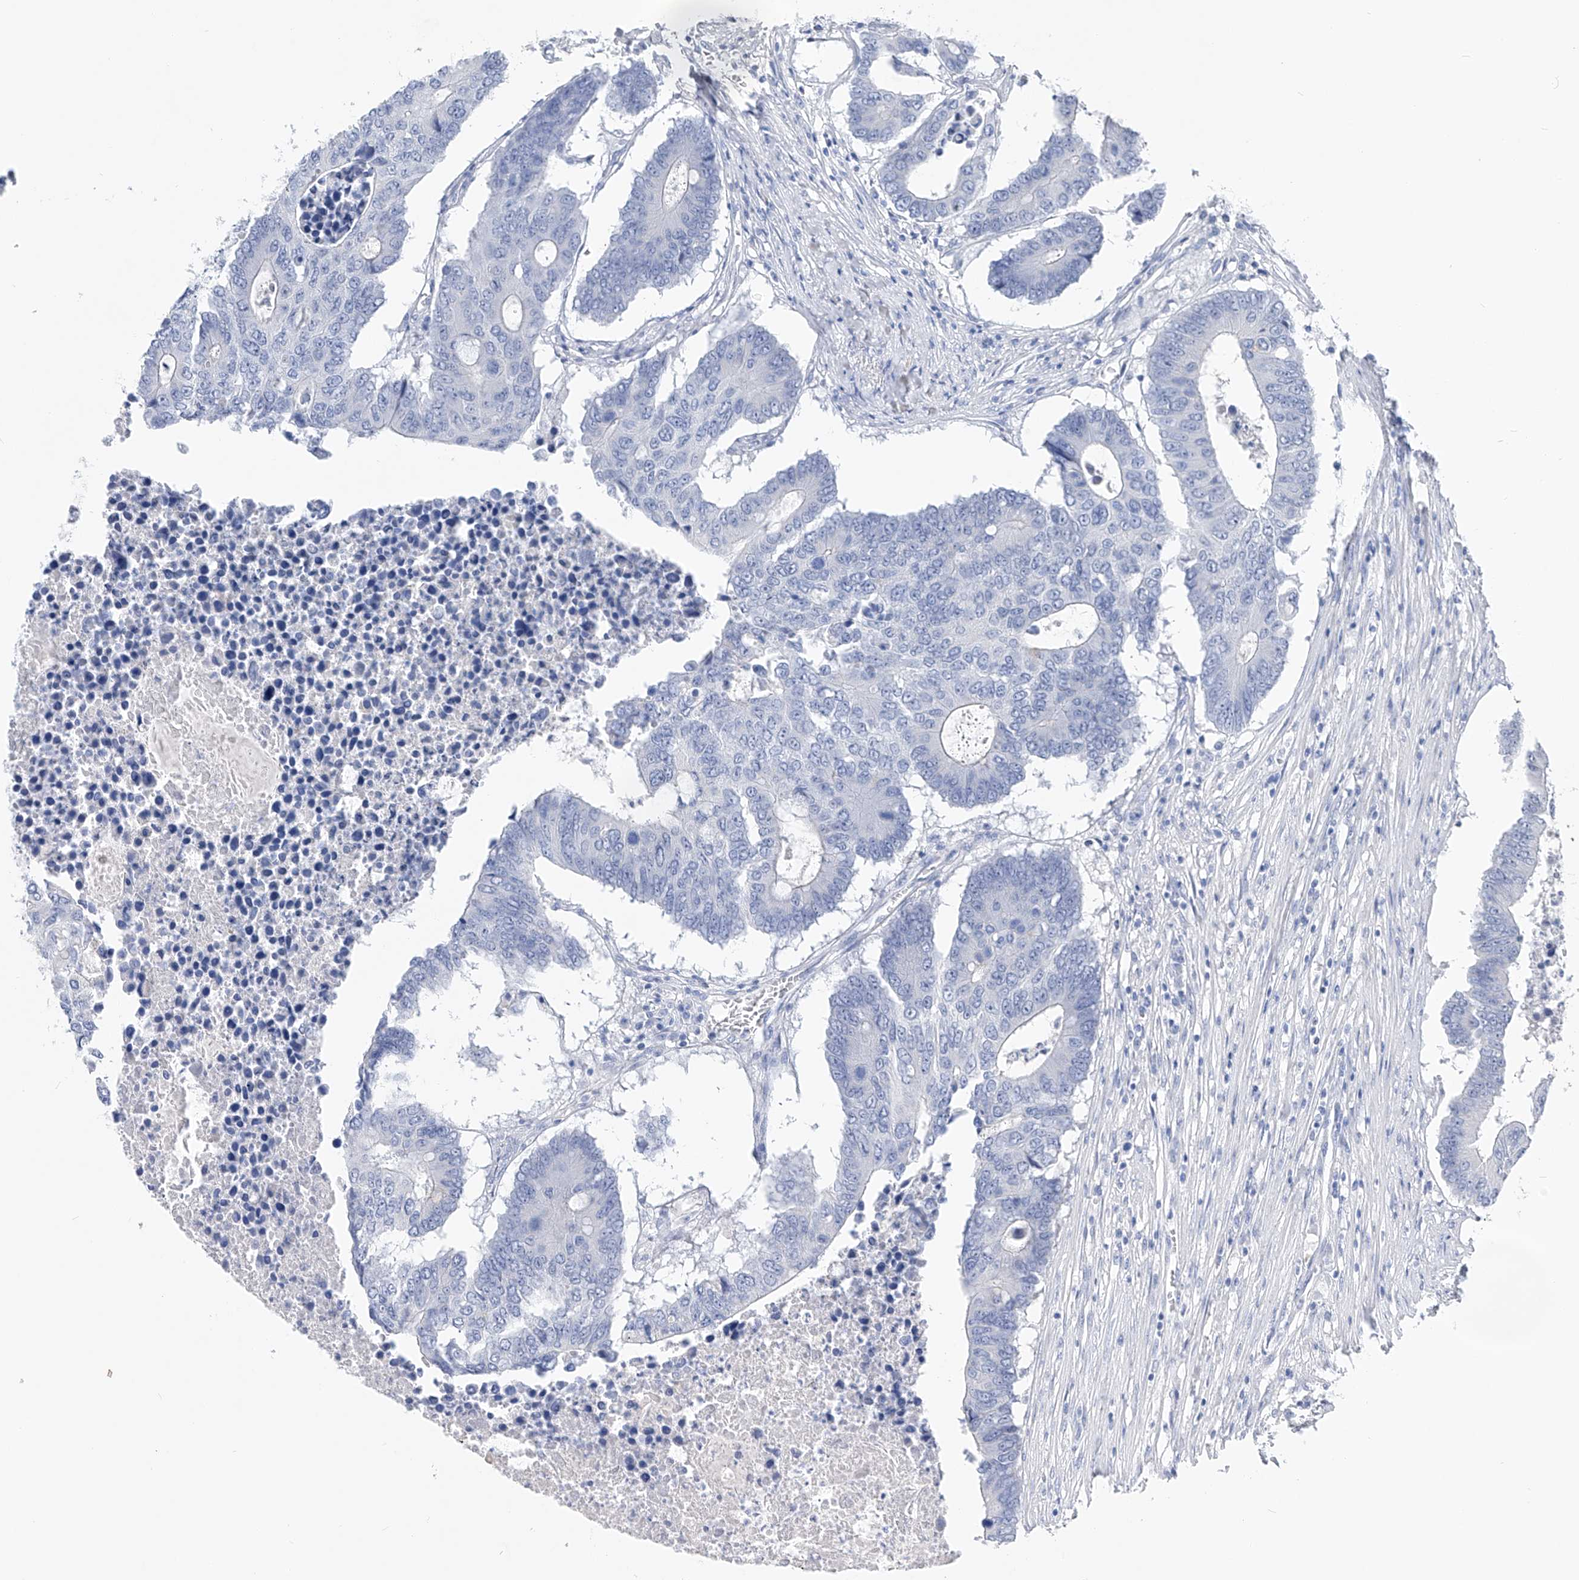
{"staining": {"intensity": "negative", "quantity": "none", "location": "none"}, "tissue": "colorectal cancer", "cell_type": "Tumor cells", "image_type": "cancer", "snomed": [{"axis": "morphology", "description": "Adenocarcinoma, NOS"}, {"axis": "topography", "description": "Colon"}], "caption": "This histopathology image is of colorectal cancer stained with immunohistochemistry to label a protein in brown with the nuclei are counter-stained blue. There is no staining in tumor cells. (DAB immunohistochemistry with hematoxylin counter stain).", "gene": "ADRA1A", "patient": {"sex": "male", "age": 87}}